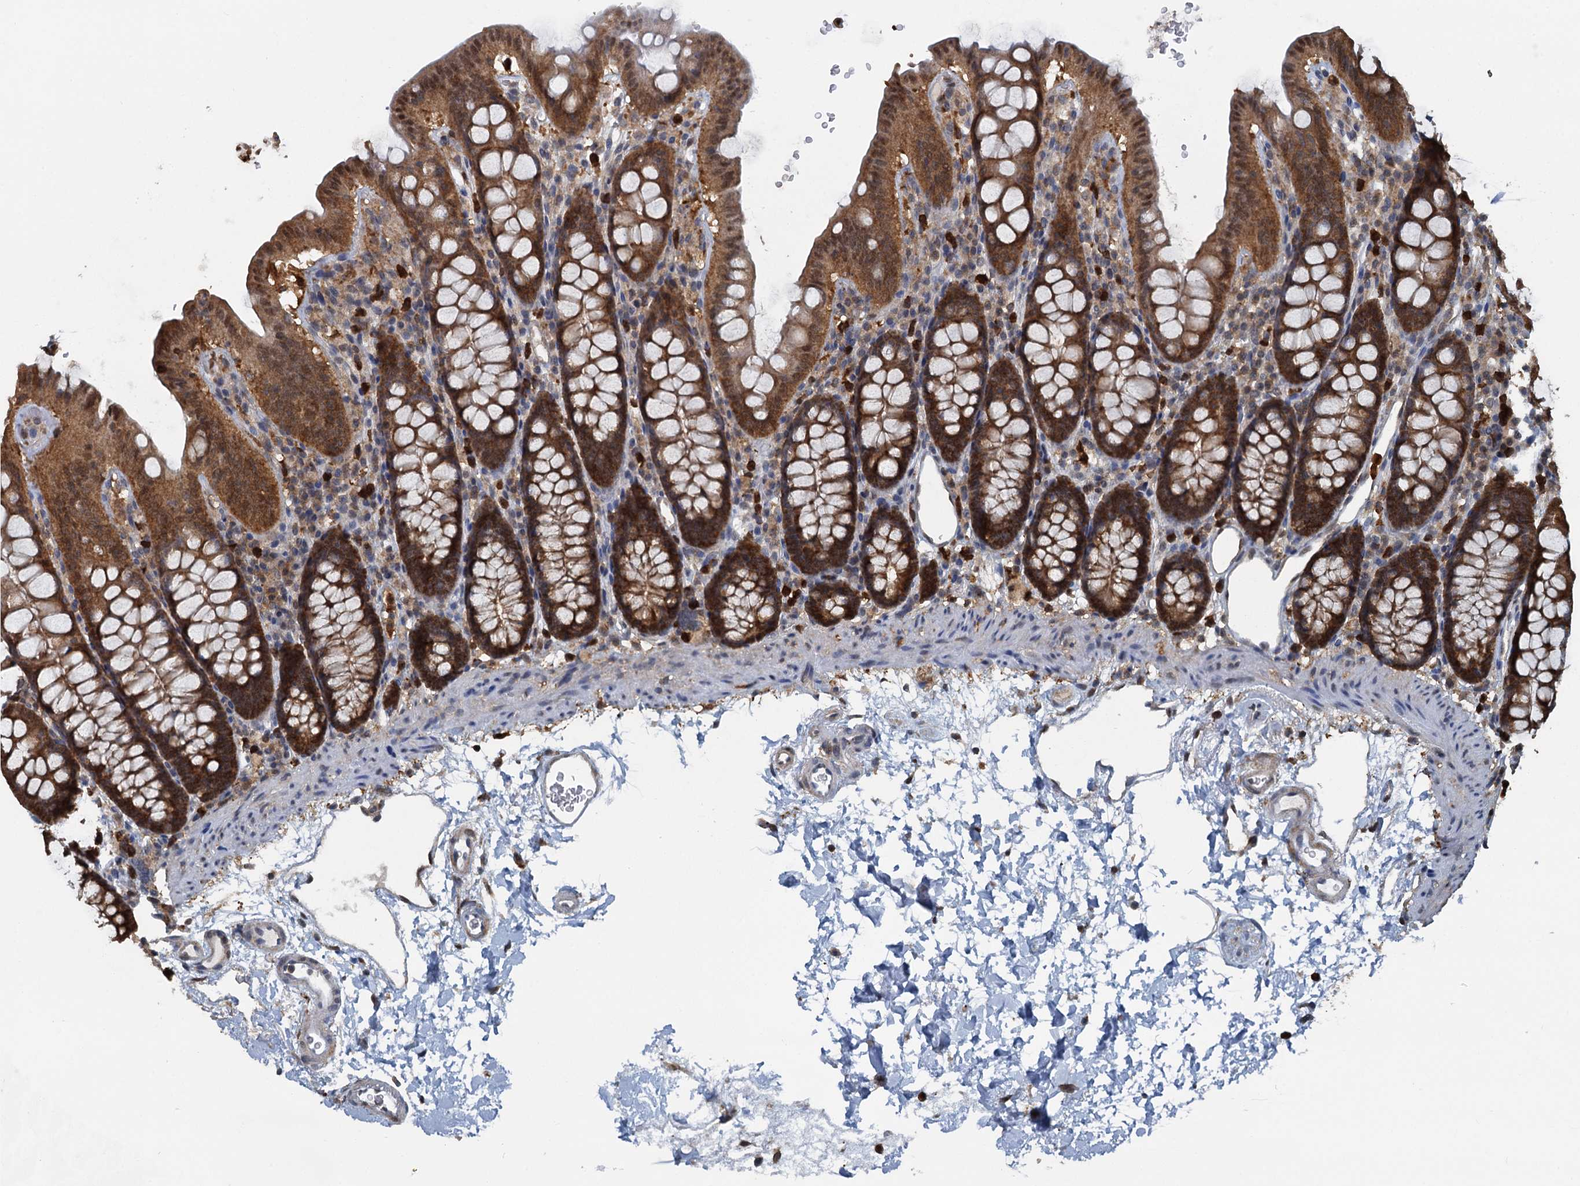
{"staining": {"intensity": "moderate", "quantity": ">75%", "location": "cytoplasmic/membranous,nuclear"}, "tissue": "colon", "cell_type": "Endothelial cells", "image_type": "normal", "snomed": [{"axis": "morphology", "description": "Normal tissue, NOS"}, {"axis": "topography", "description": "Colon"}], "caption": "Moderate cytoplasmic/membranous,nuclear positivity for a protein is seen in about >75% of endothelial cells of benign colon using immunohistochemistry.", "gene": "GPI", "patient": {"sex": "male", "age": 75}}